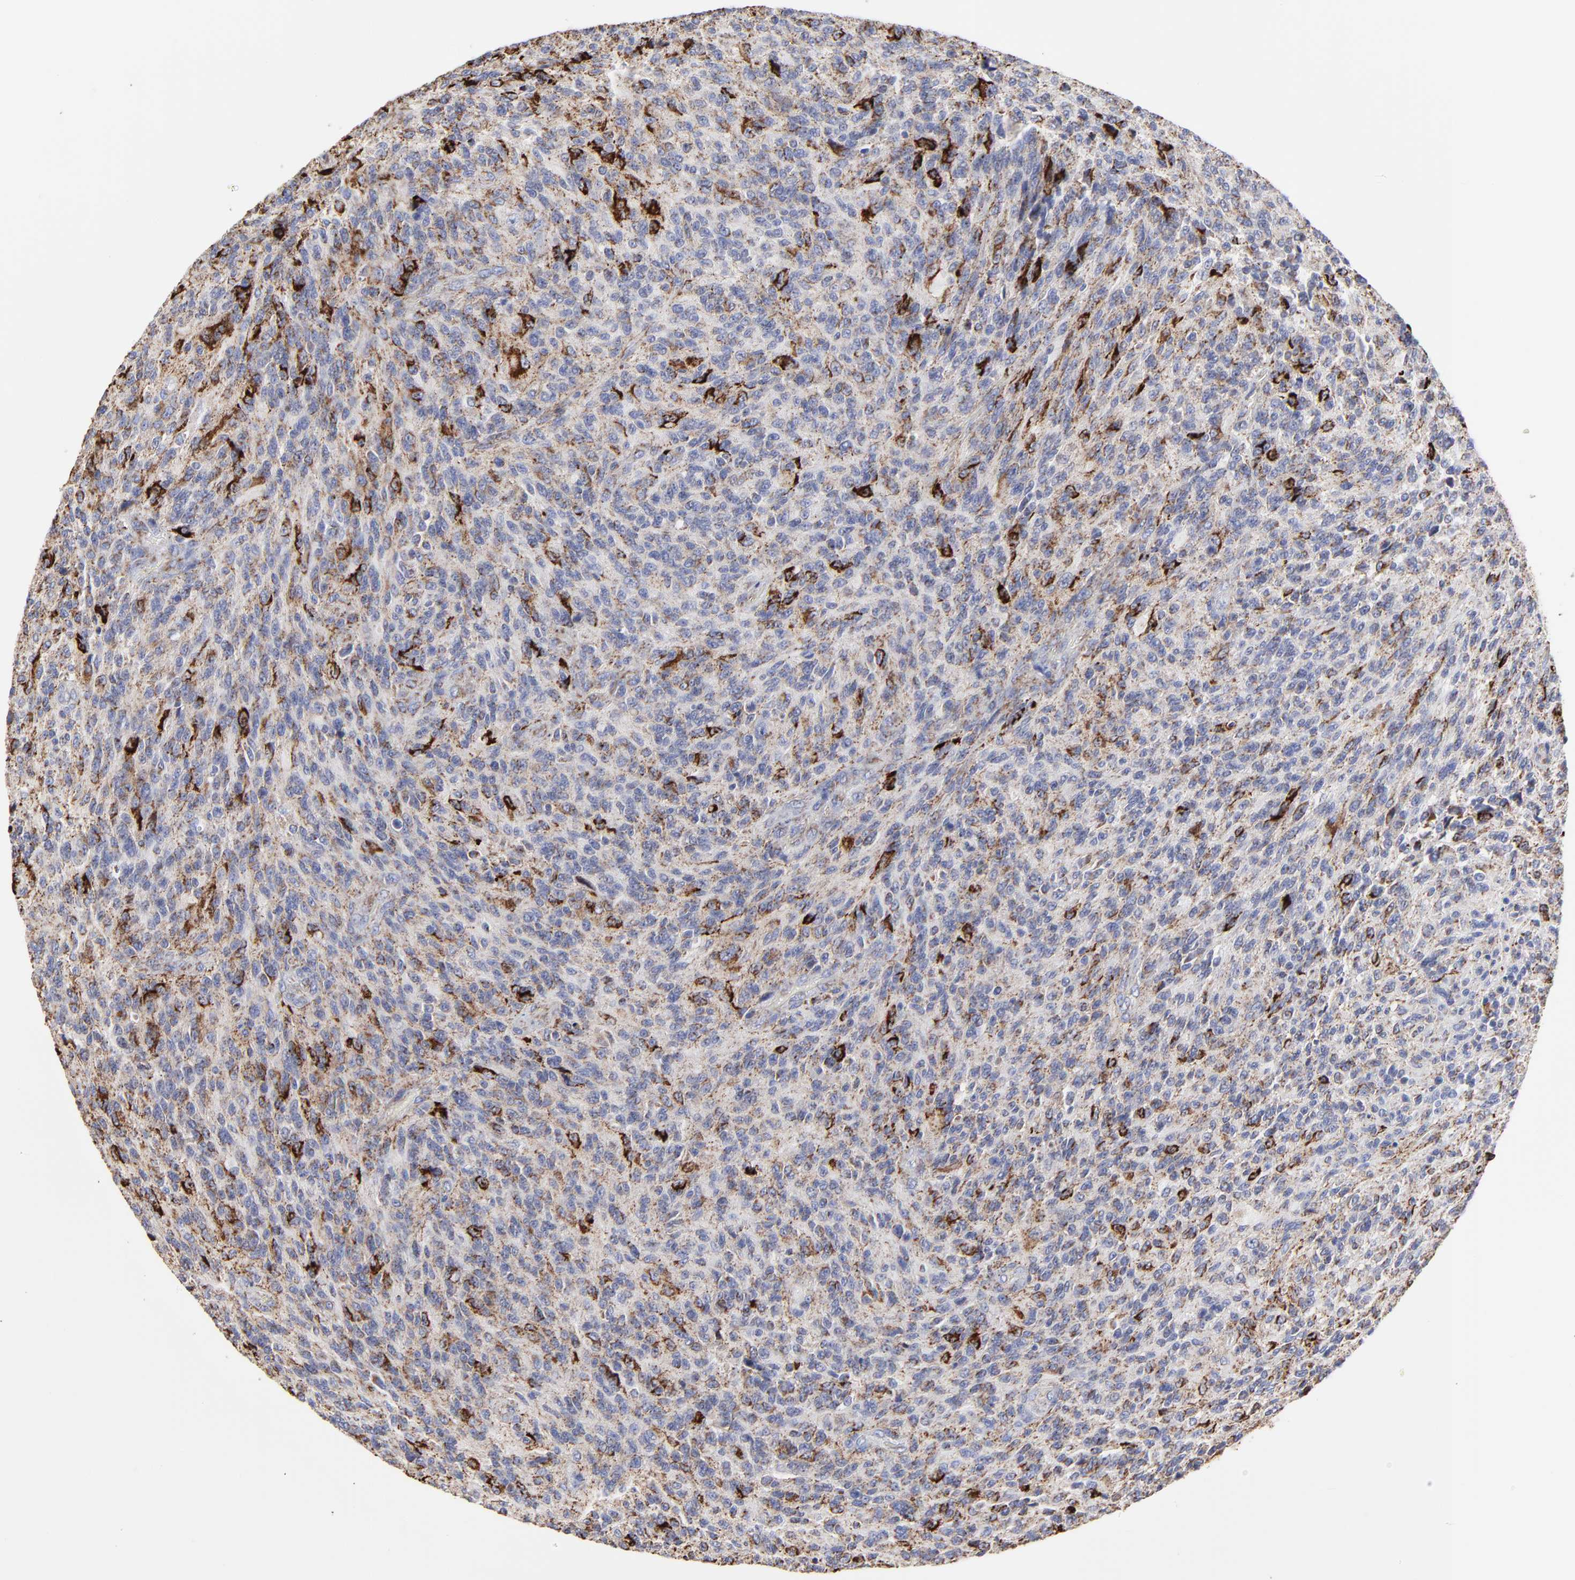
{"staining": {"intensity": "strong", "quantity": "<25%", "location": "cytoplasmic/membranous"}, "tissue": "glioma", "cell_type": "Tumor cells", "image_type": "cancer", "snomed": [{"axis": "morphology", "description": "Normal tissue, NOS"}, {"axis": "morphology", "description": "Glioma, malignant, High grade"}, {"axis": "topography", "description": "Cerebral cortex"}], "caption": "Tumor cells exhibit strong cytoplasmic/membranous staining in approximately <25% of cells in high-grade glioma (malignant).", "gene": "PINK1", "patient": {"sex": "male", "age": 56}}